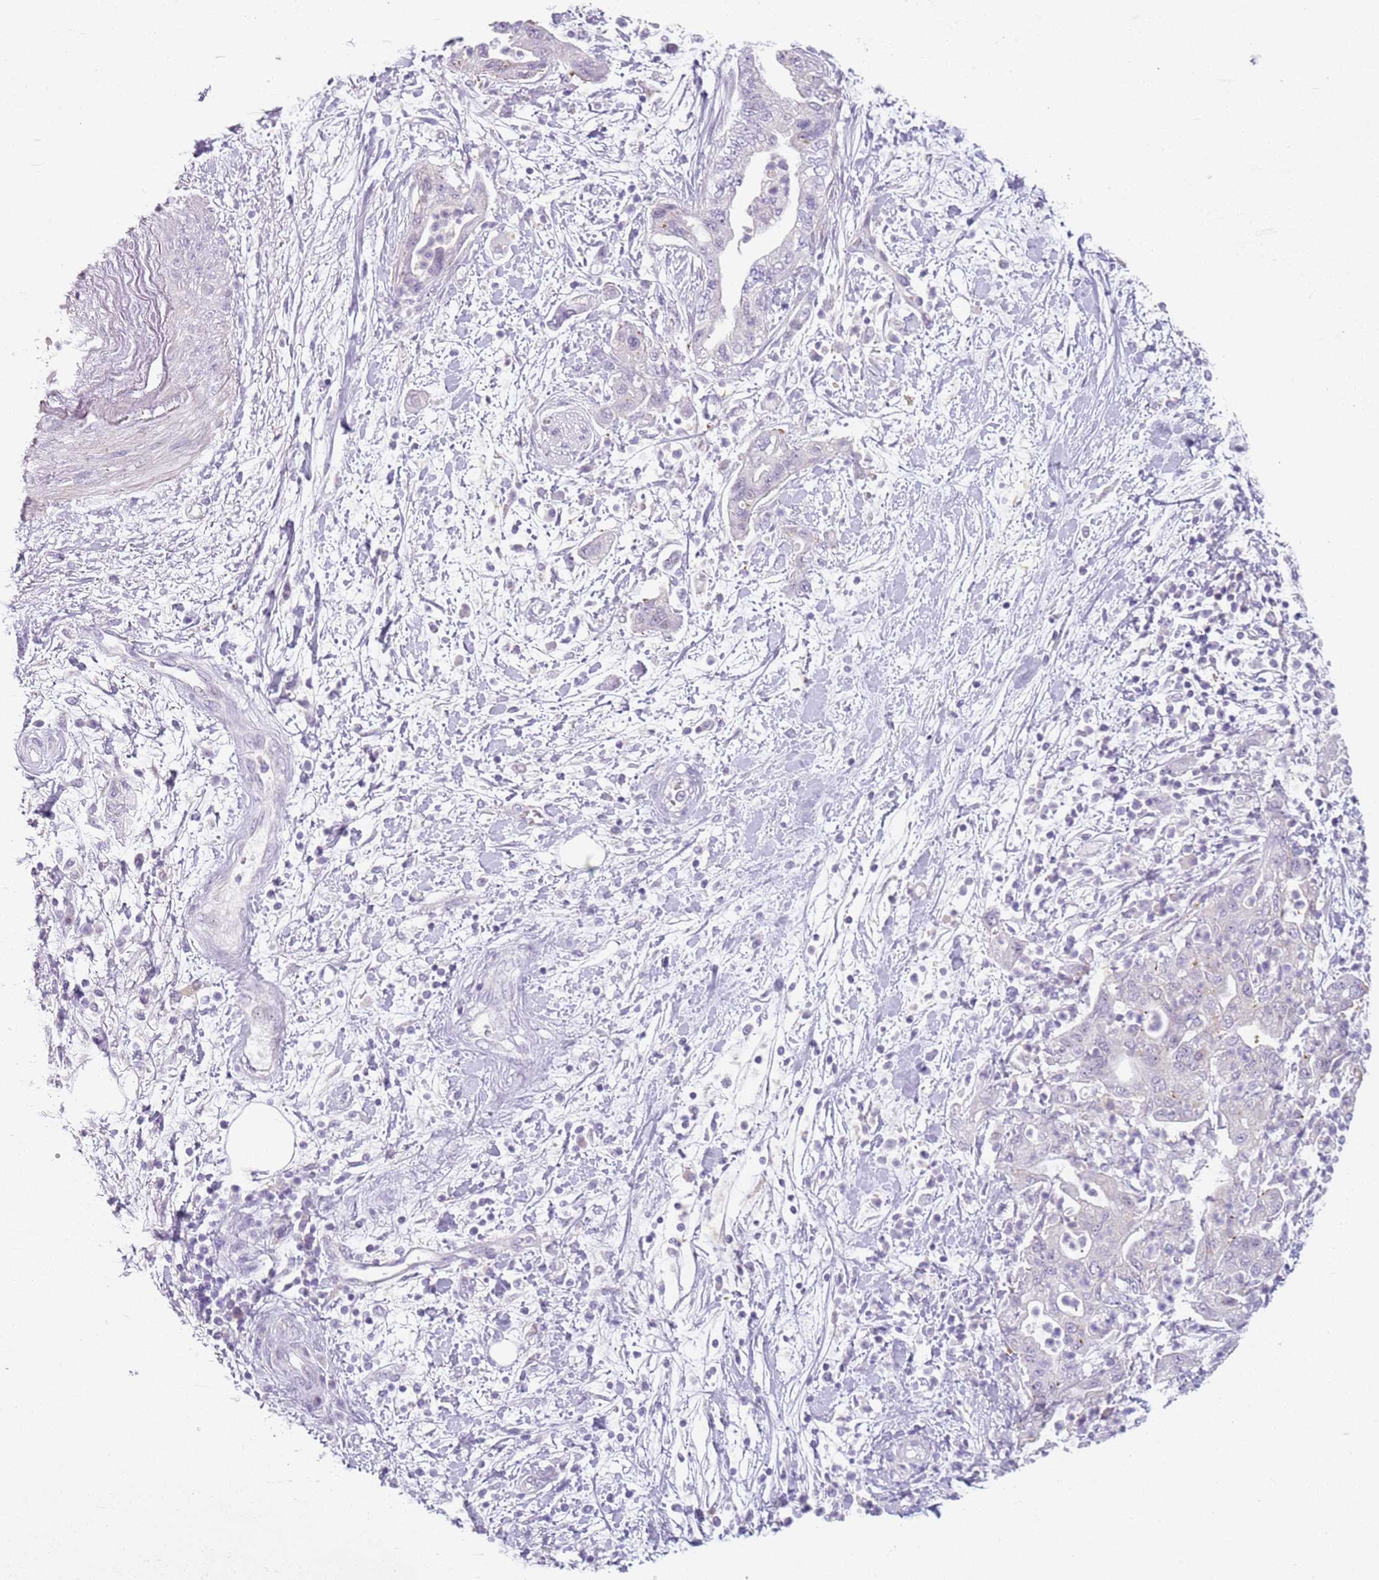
{"staining": {"intensity": "negative", "quantity": "none", "location": "none"}, "tissue": "pancreatic cancer", "cell_type": "Tumor cells", "image_type": "cancer", "snomed": [{"axis": "morphology", "description": "Adenocarcinoma, NOS"}, {"axis": "topography", "description": "Pancreas"}], "caption": "Immunohistochemical staining of adenocarcinoma (pancreatic) reveals no significant staining in tumor cells.", "gene": "DEFB116", "patient": {"sex": "female", "age": 73}}